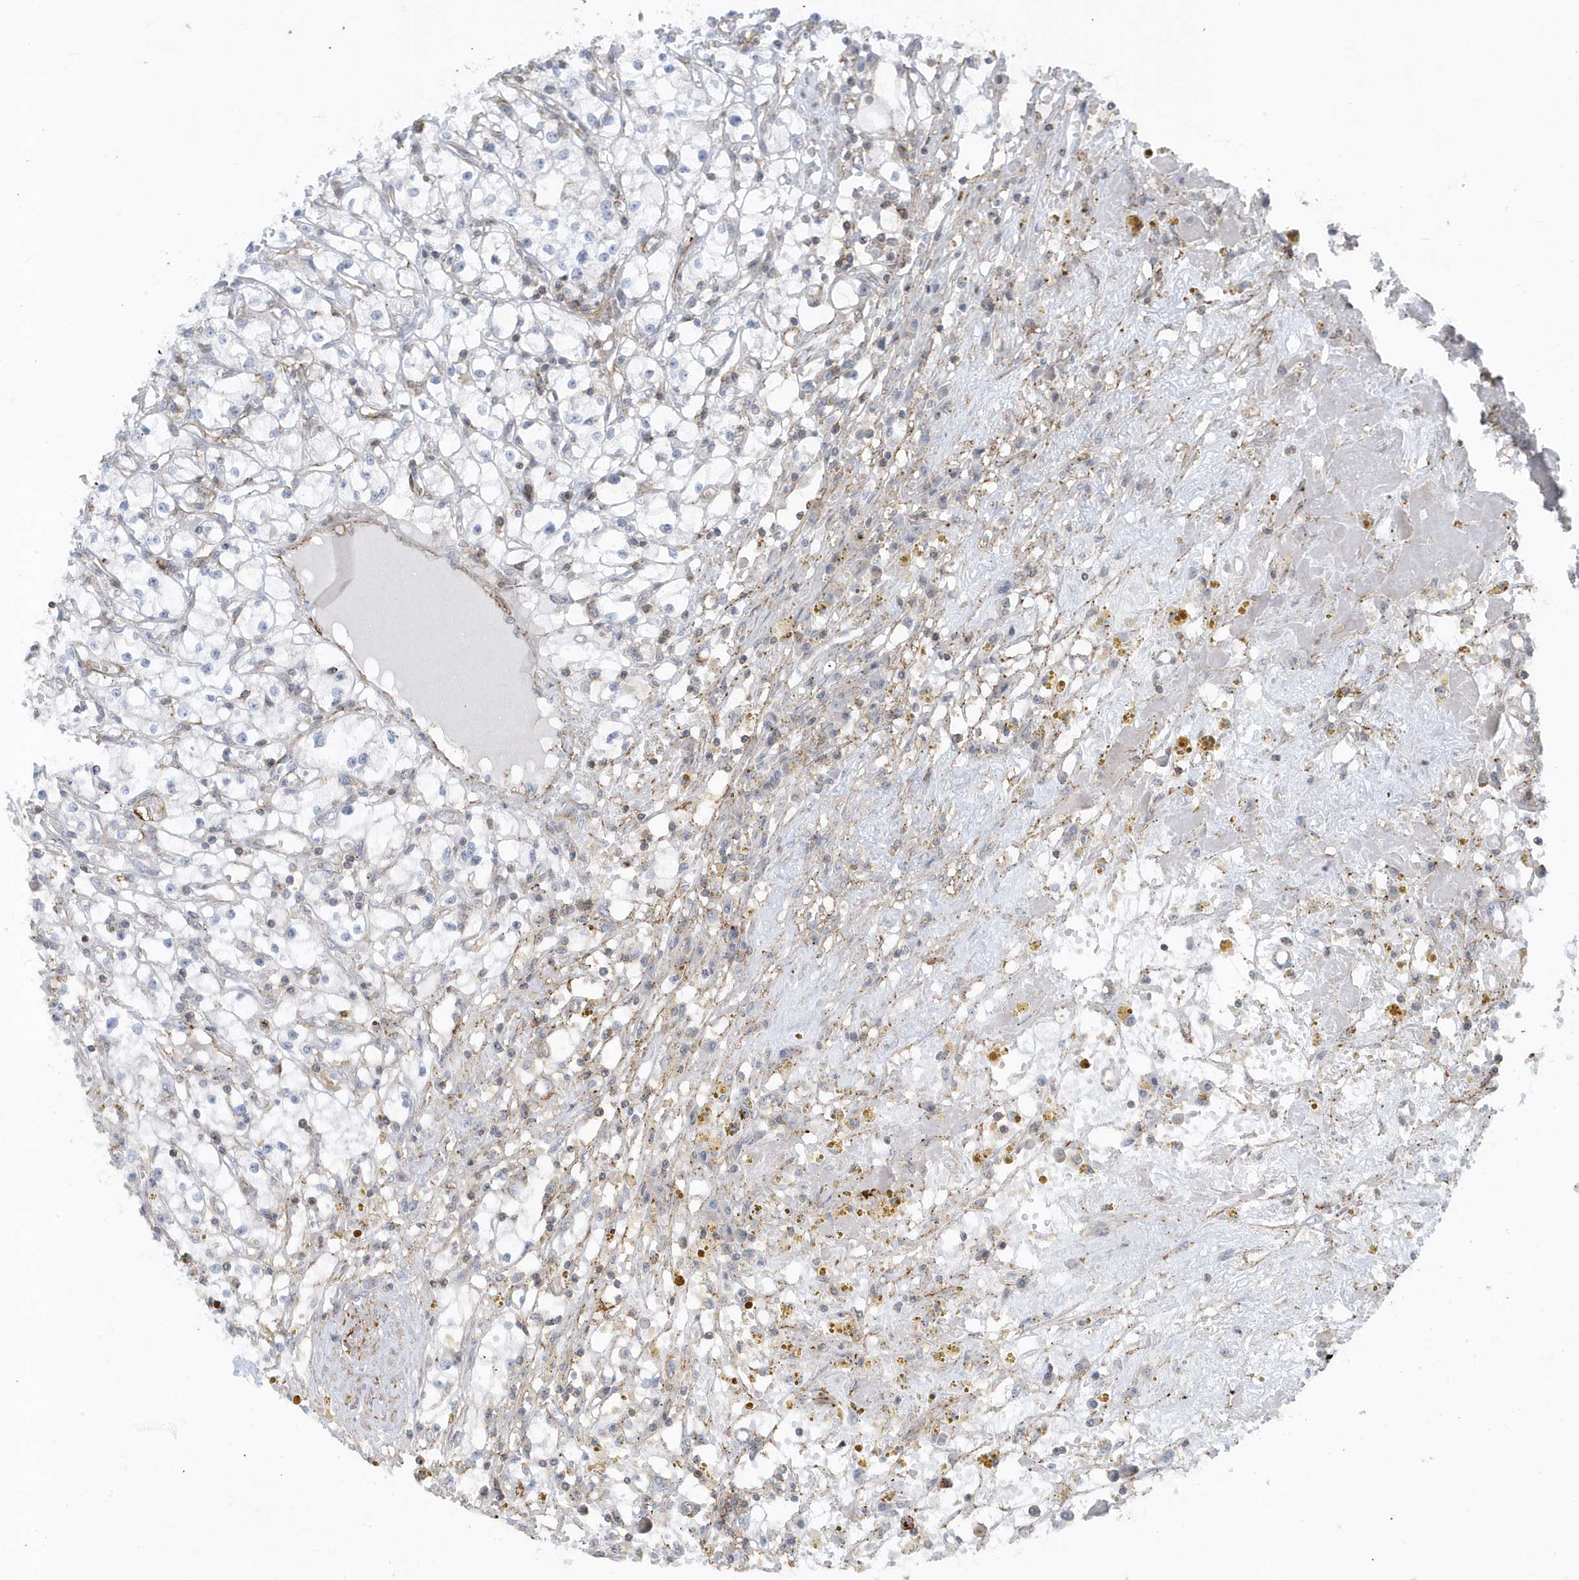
{"staining": {"intensity": "negative", "quantity": "none", "location": "none"}, "tissue": "renal cancer", "cell_type": "Tumor cells", "image_type": "cancer", "snomed": [{"axis": "morphology", "description": "Adenocarcinoma, NOS"}, {"axis": "topography", "description": "Kidney"}], "caption": "There is no significant positivity in tumor cells of renal adenocarcinoma. (DAB (3,3'-diaminobenzidine) immunohistochemistry (IHC) with hematoxylin counter stain).", "gene": "CACNB2", "patient": {"sex": "male", "age": 56}}